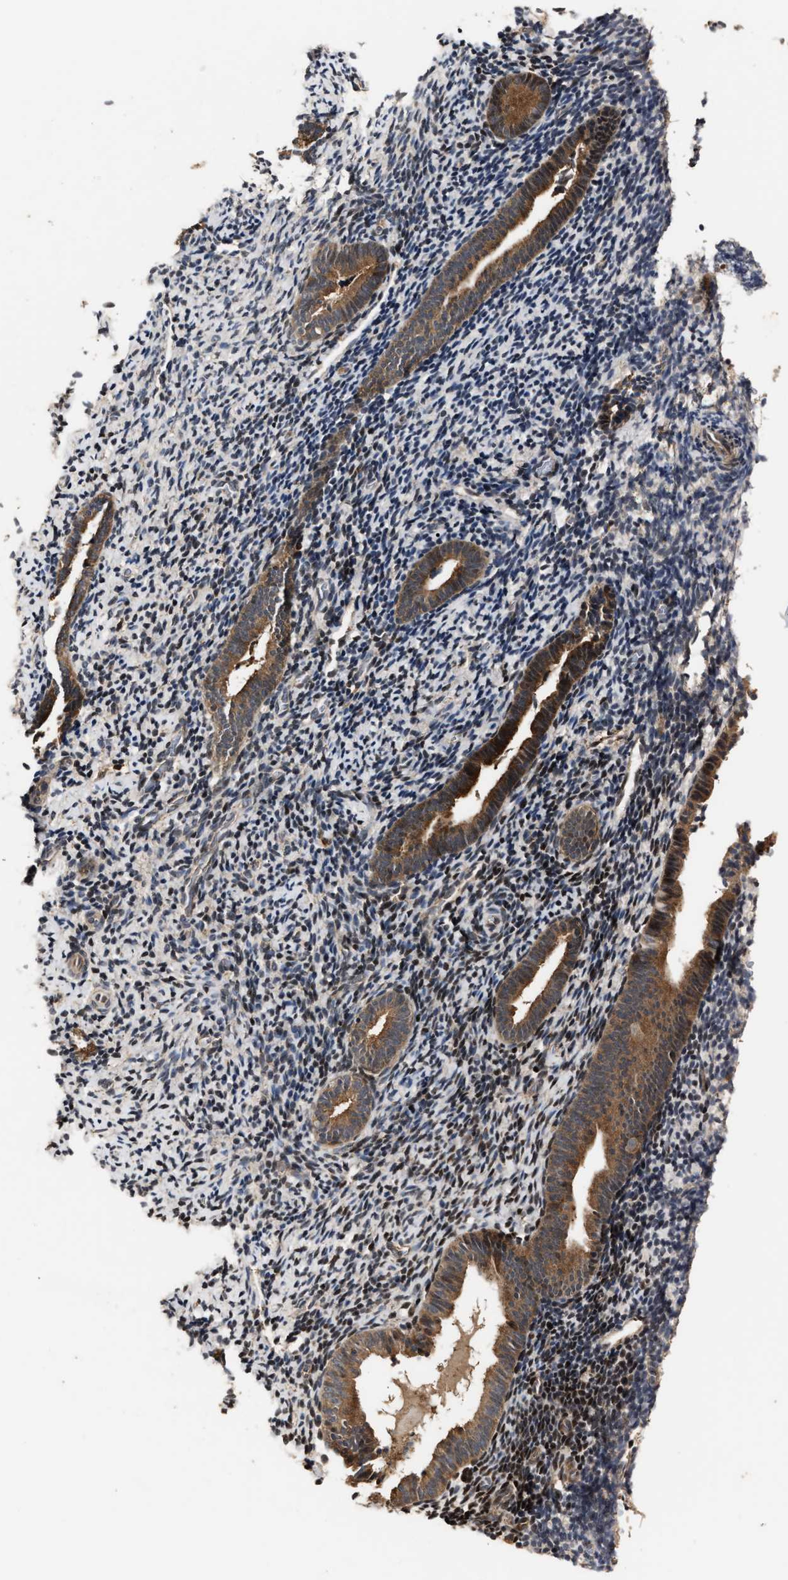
{"staining": {"intensity": "moderate", "quantity": ">75%", "location": "cytoplasmic/membranous,nuclear"}, "tissue": "endometrium", "cell_type": "Cells in endometrial stroma", "image_type": "normal", "snomed": [{"axis": "morphology", "description": "Normal tissue, NOS"}, {"axis": "topography", "description": "Endometrium"}], "caption": "IHC (DAB) staining of benign human endometrium reveals moderate cytoplasmic/membranous,nuclear protein staining in approximately >75% of cells in endometrial stroma.", "gene": "IMPDH2", "patient": {"sex": "female", "age": 51}}